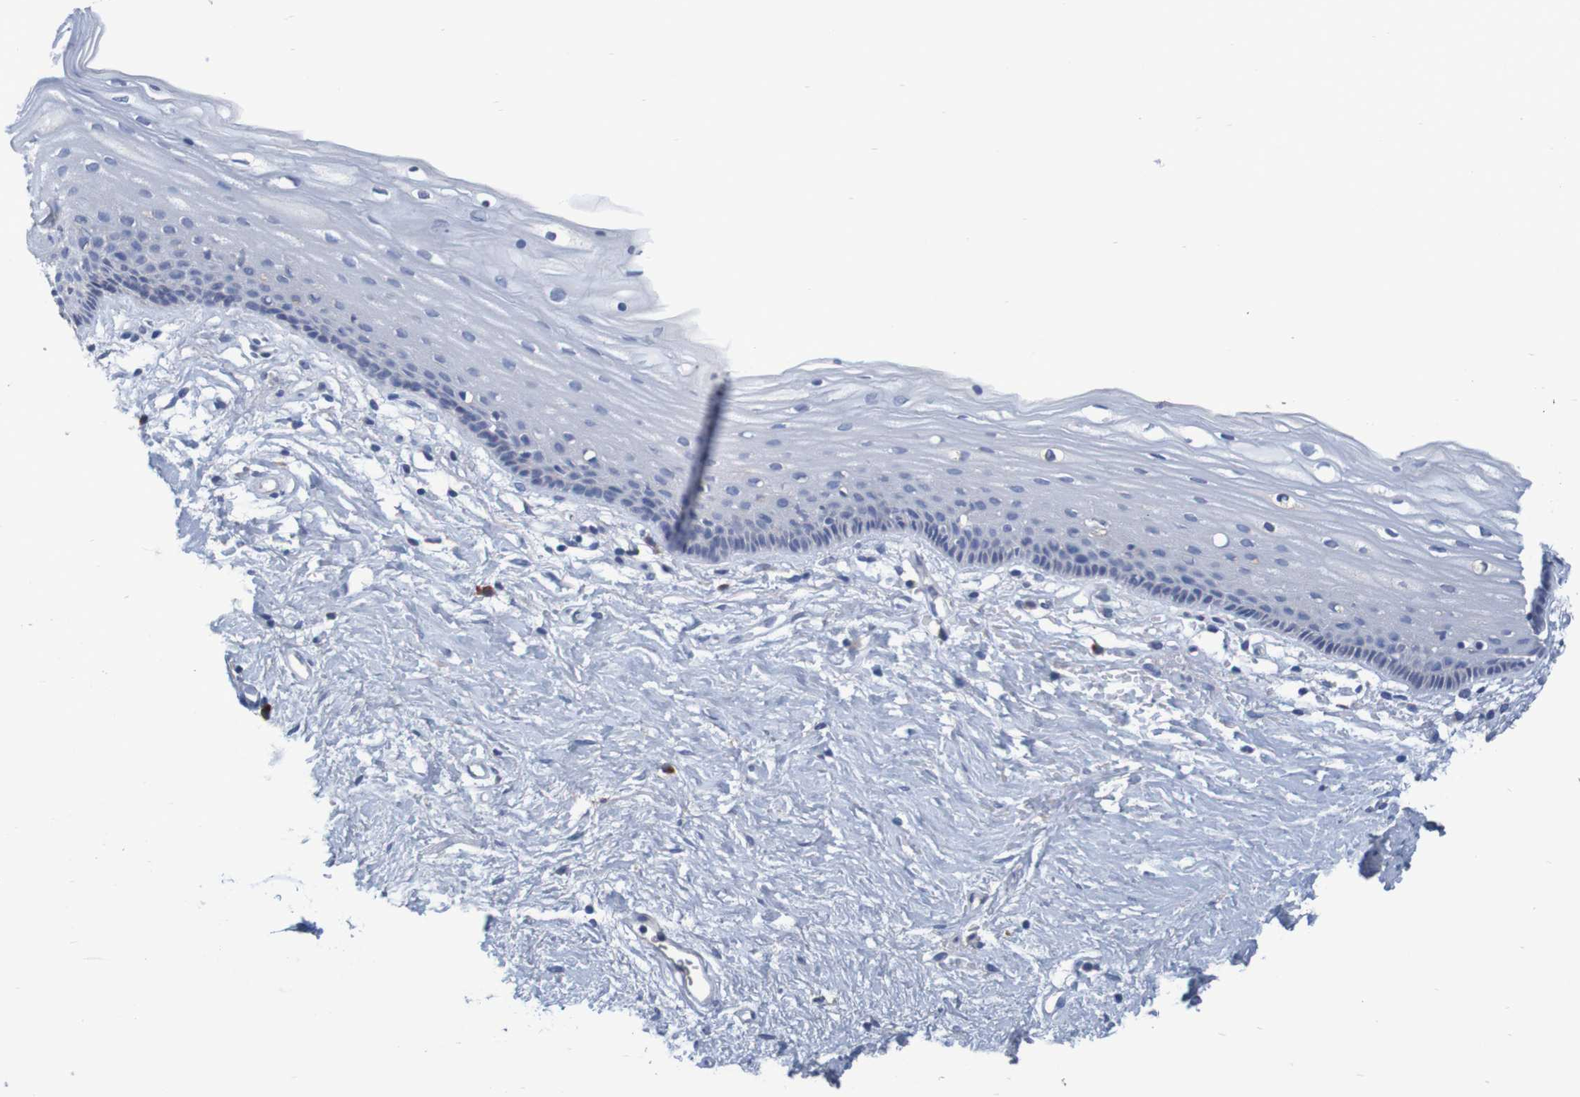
{"staining": {"intensity": "negative", "quantity": "none", "location": "none"}, "tissue": "vagina", "cell_type": "Squamous epithelial cells", "image_type": "normal", "snomed": [{"axis": "morphology", "description": "Normal tissue, NOS"}, {"axis": "topography", "description": "Vagina"}], "caption": "Micrograph shows no significant protein staining in squamous epithelial cells of normal vagina. (DAB immunohistochemistry (IHC), high magnification).", "gene": "LTA", "patient": {"sex": "female", "age": 44}}